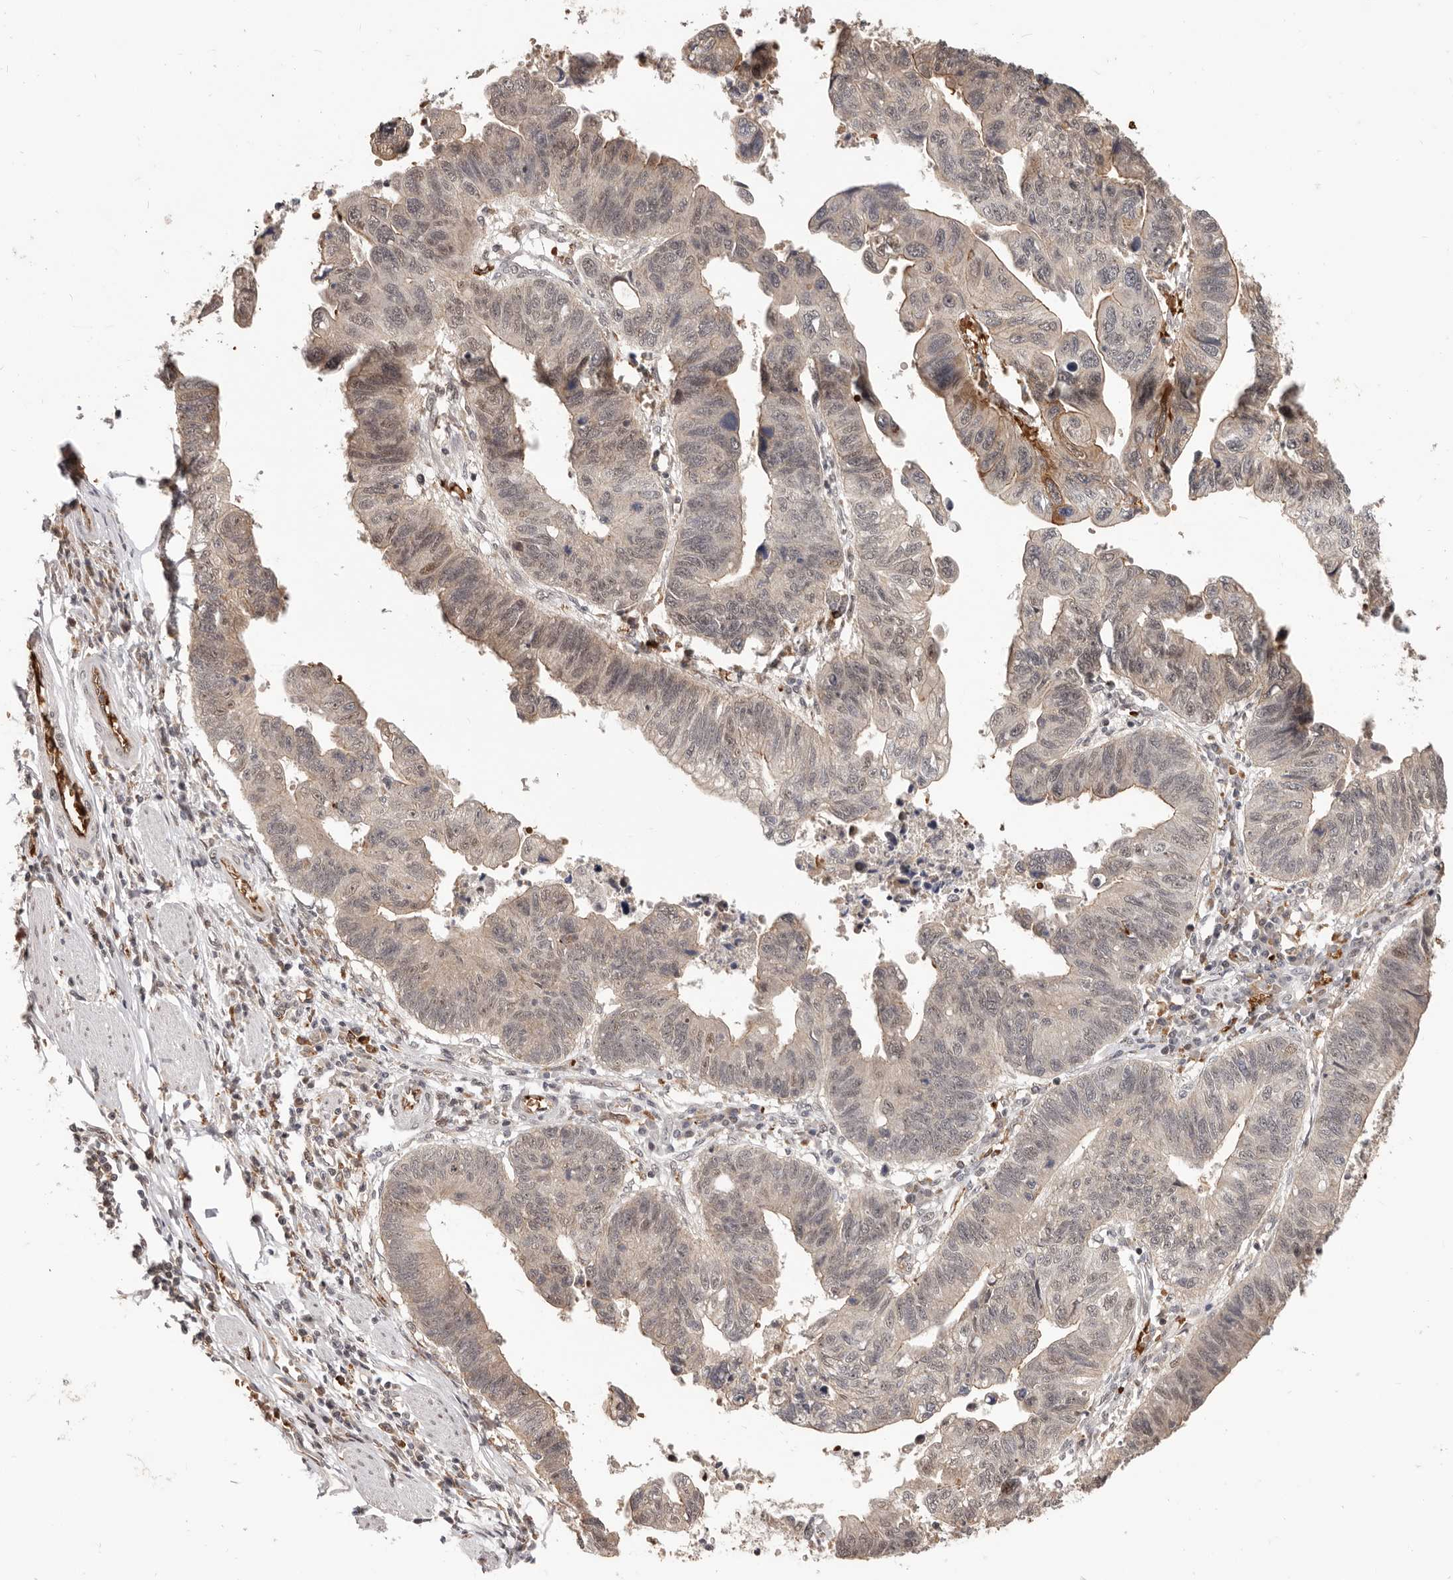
{"staining": {"intensity": "weak", "quantity": "25%-75%", "location": "cytoplasmic/membranous,nuclear"}, "tissue": "stomach cancer", "cell_type": "Tumor cells", "image_type": "cancer", "snomed": [{"axis": "morphology", "description": "Adenocarcinoma, NOS"}, {"axis": "topography", "description": "Stomach"}], "caption": "Human stomach cancer stained with a brown dye shows weak cytoplasmic/membranous and nuclear positive expression in approximately 25%-75% of tumor cells.", "gene": "NCOA3", "patient": {"sex": "male", "age": 59}}